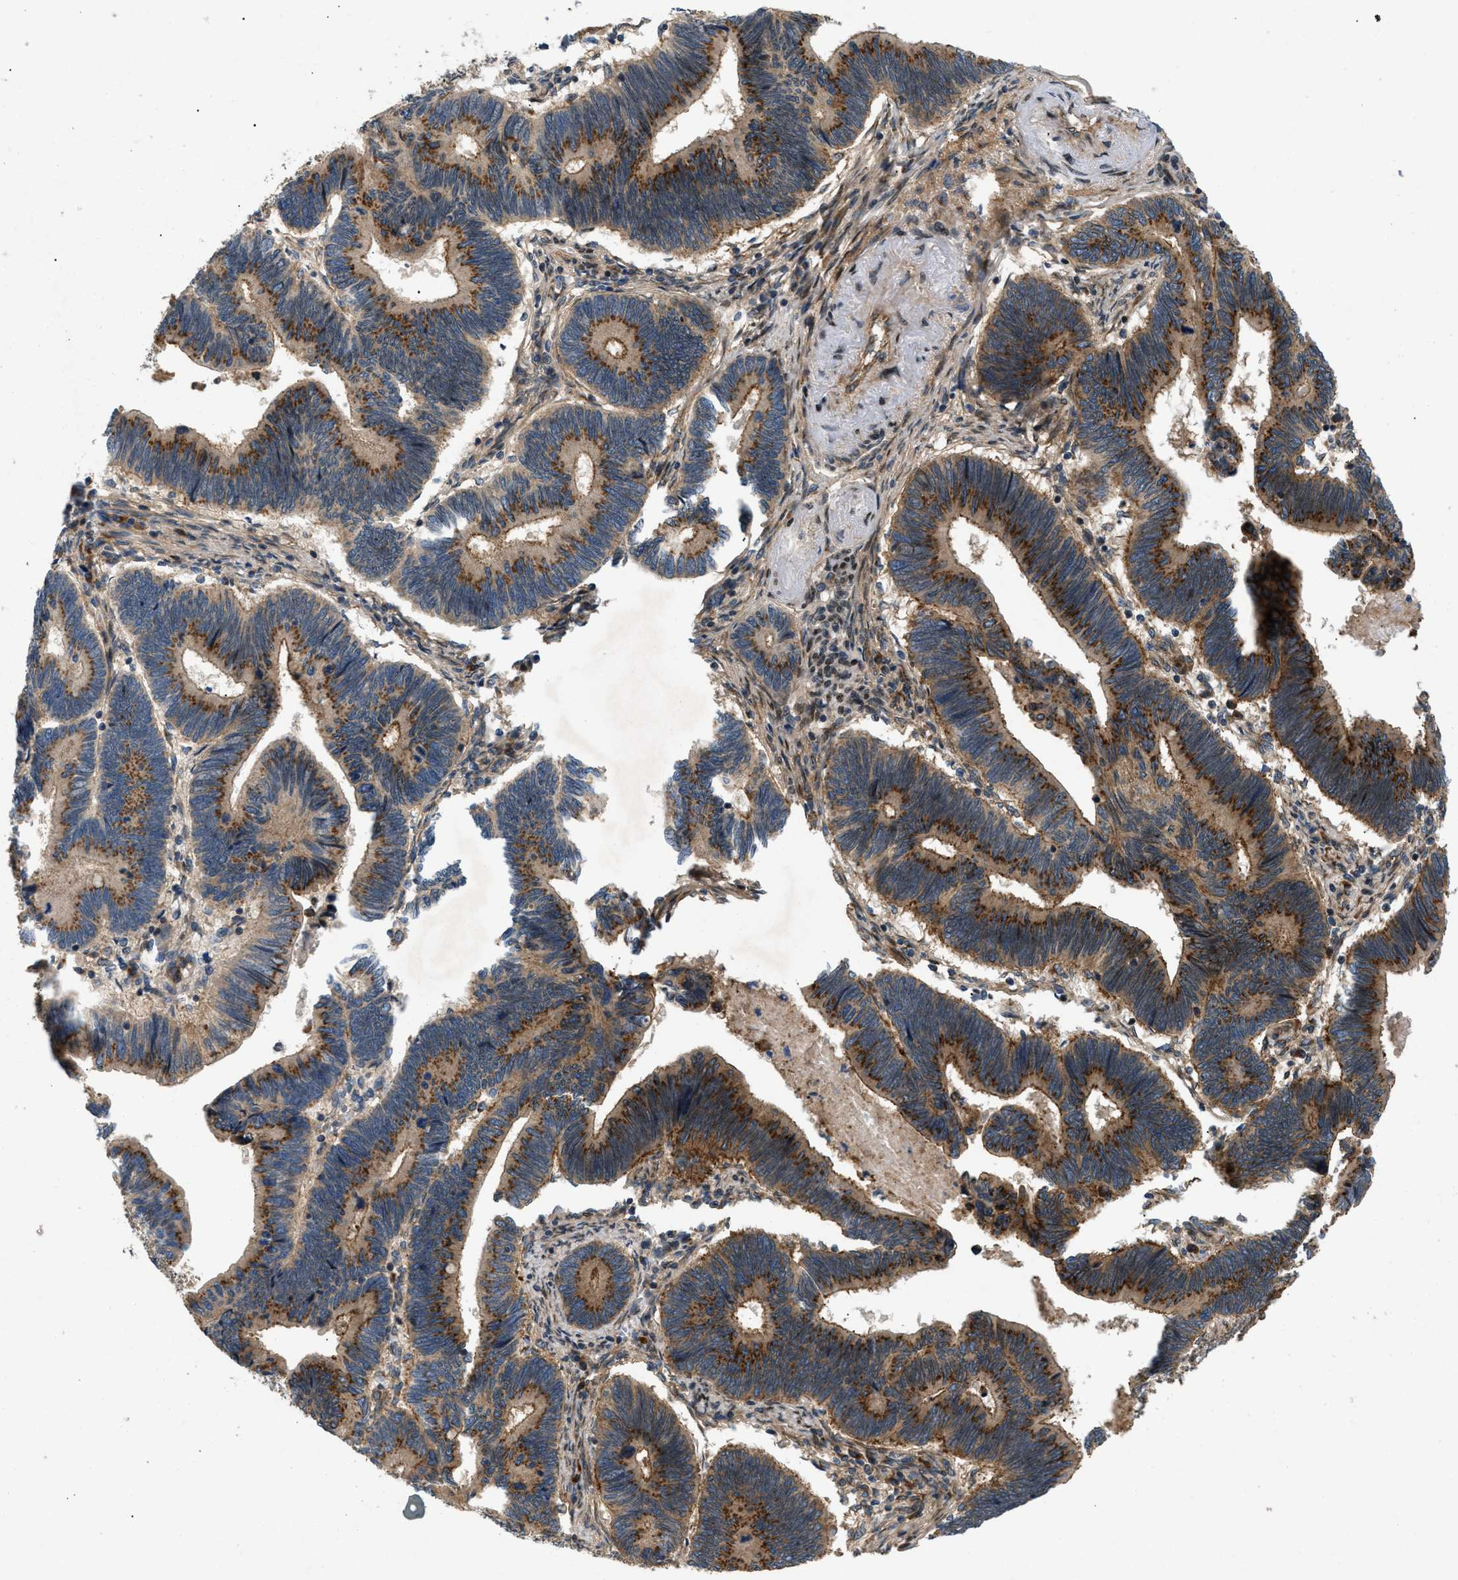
{"staining": {"intensity": "moderate", "quantity": ">75%", "location": "cytoplasmic/membranous"}, "tissue": "pancreatic cancer", "cell_type": "Tumor cells", "image_type": "cancer", "snomed": [{"axis": "morphology", "description": "Adenocarcinoma, NOS"}, {"axis": "topography", "description": "Pancreas"}], "caption": "A brown stain shows moderate cytoplasmic/membranous expression of a protein in pancreatic adenocarcinoma tumor cells. (DAB (3,3'-diaminobenzidine) IHC, brown staining for protein, blue staining for nuclei).", "gene": "LYSMD3", "patient": {"sex": "female", "age": 70}}